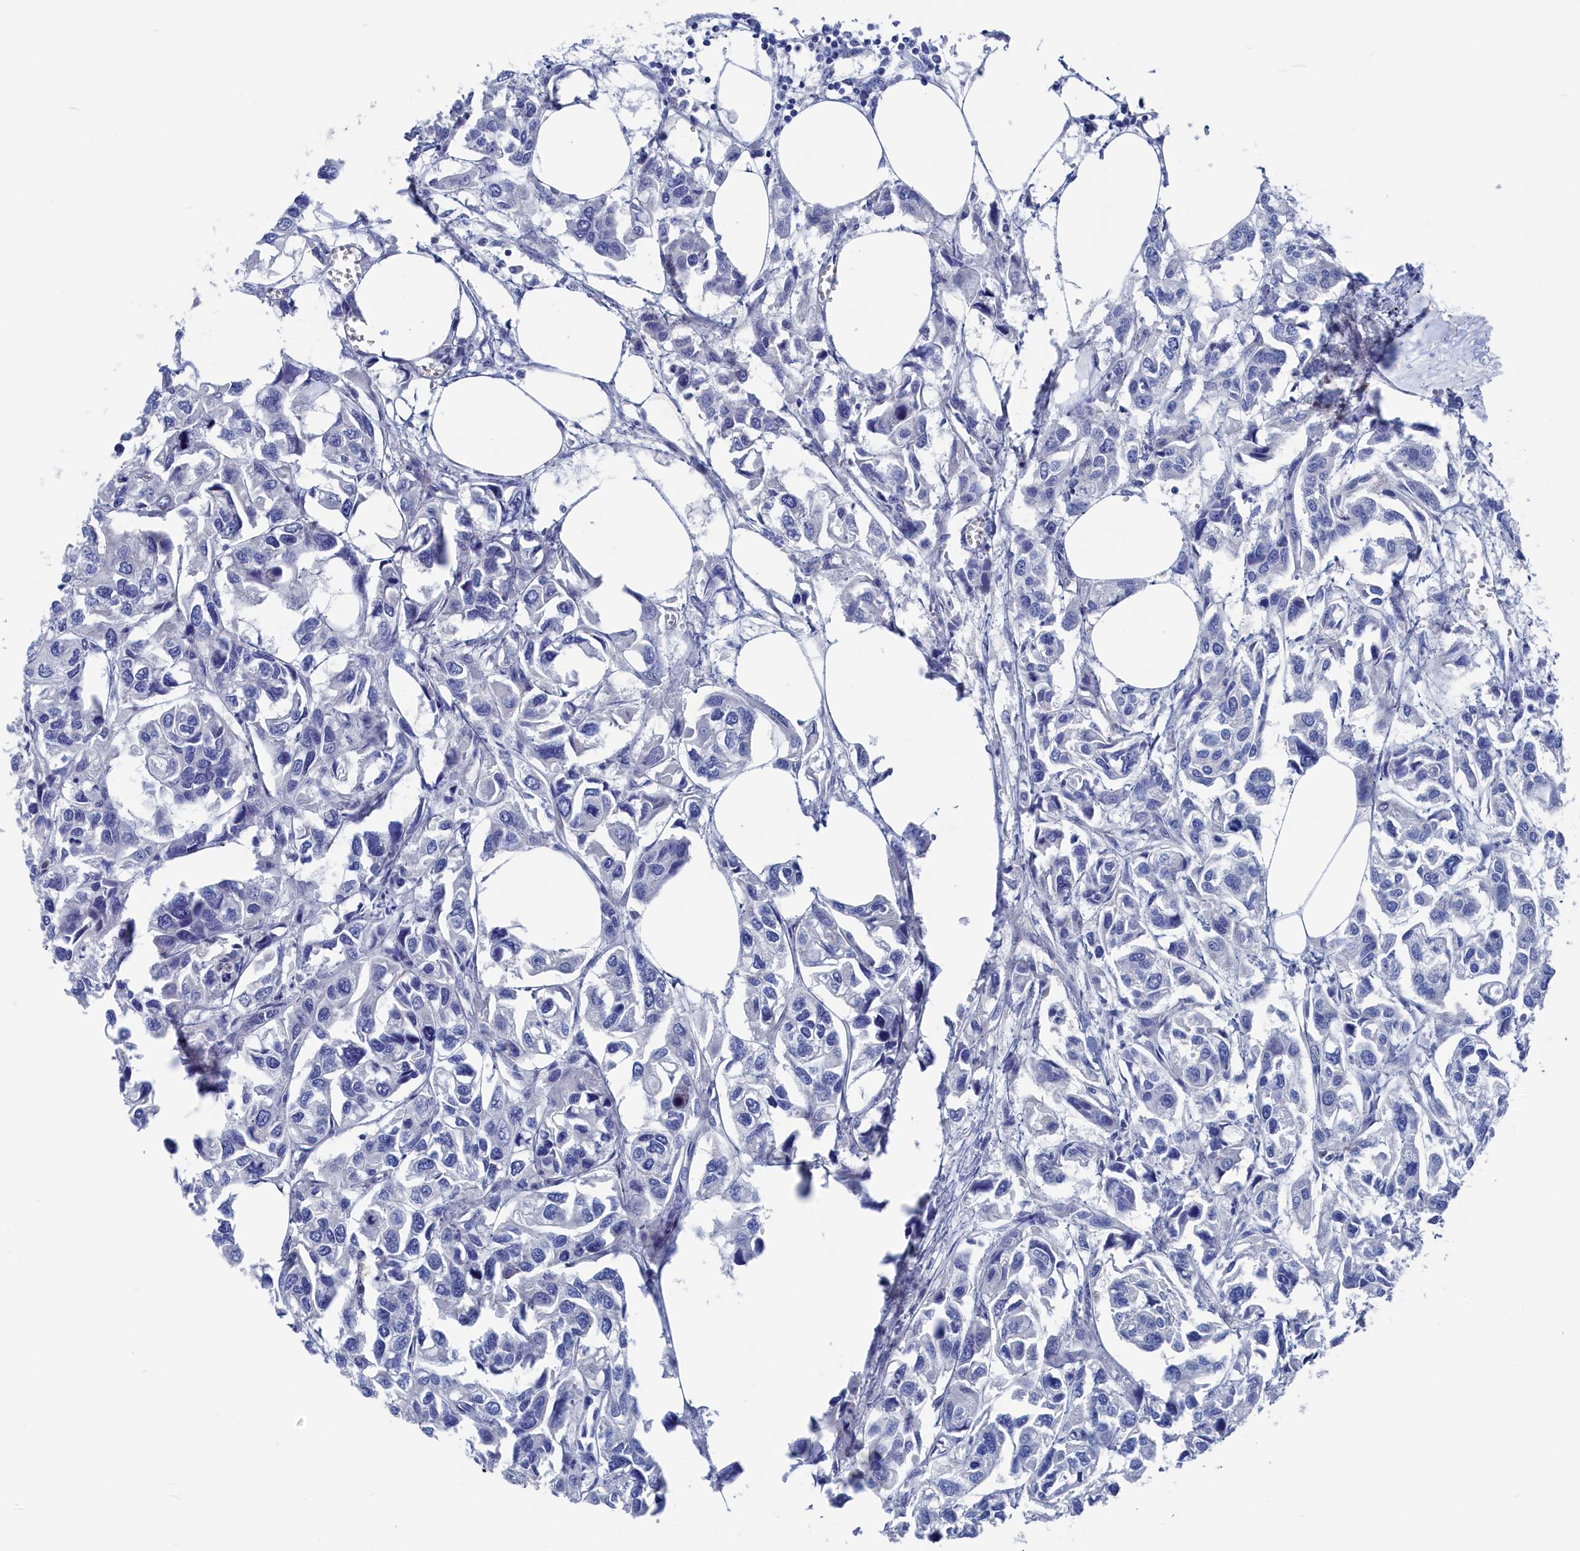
{"staining": {"intensity": "negative", "quantity": "none", "location": "none"}, "tissue": "urothelial cancer", "cell_type": "Tumor cells", "image_type": "cancer", "snomed": [{"axis": "morphology", "description": "Urothelial carcinoma, High grade"}, {"axis": "topography", "description": "Urinary bladder"}], "caption": "IHC photomicrograph of neoplastic tissue: urothelial cancer stained with DAB reveals no significant protein positivity in tumor cells.", "gene": "MARCHF3", "patient": {"sex": "male", "age": 67}}